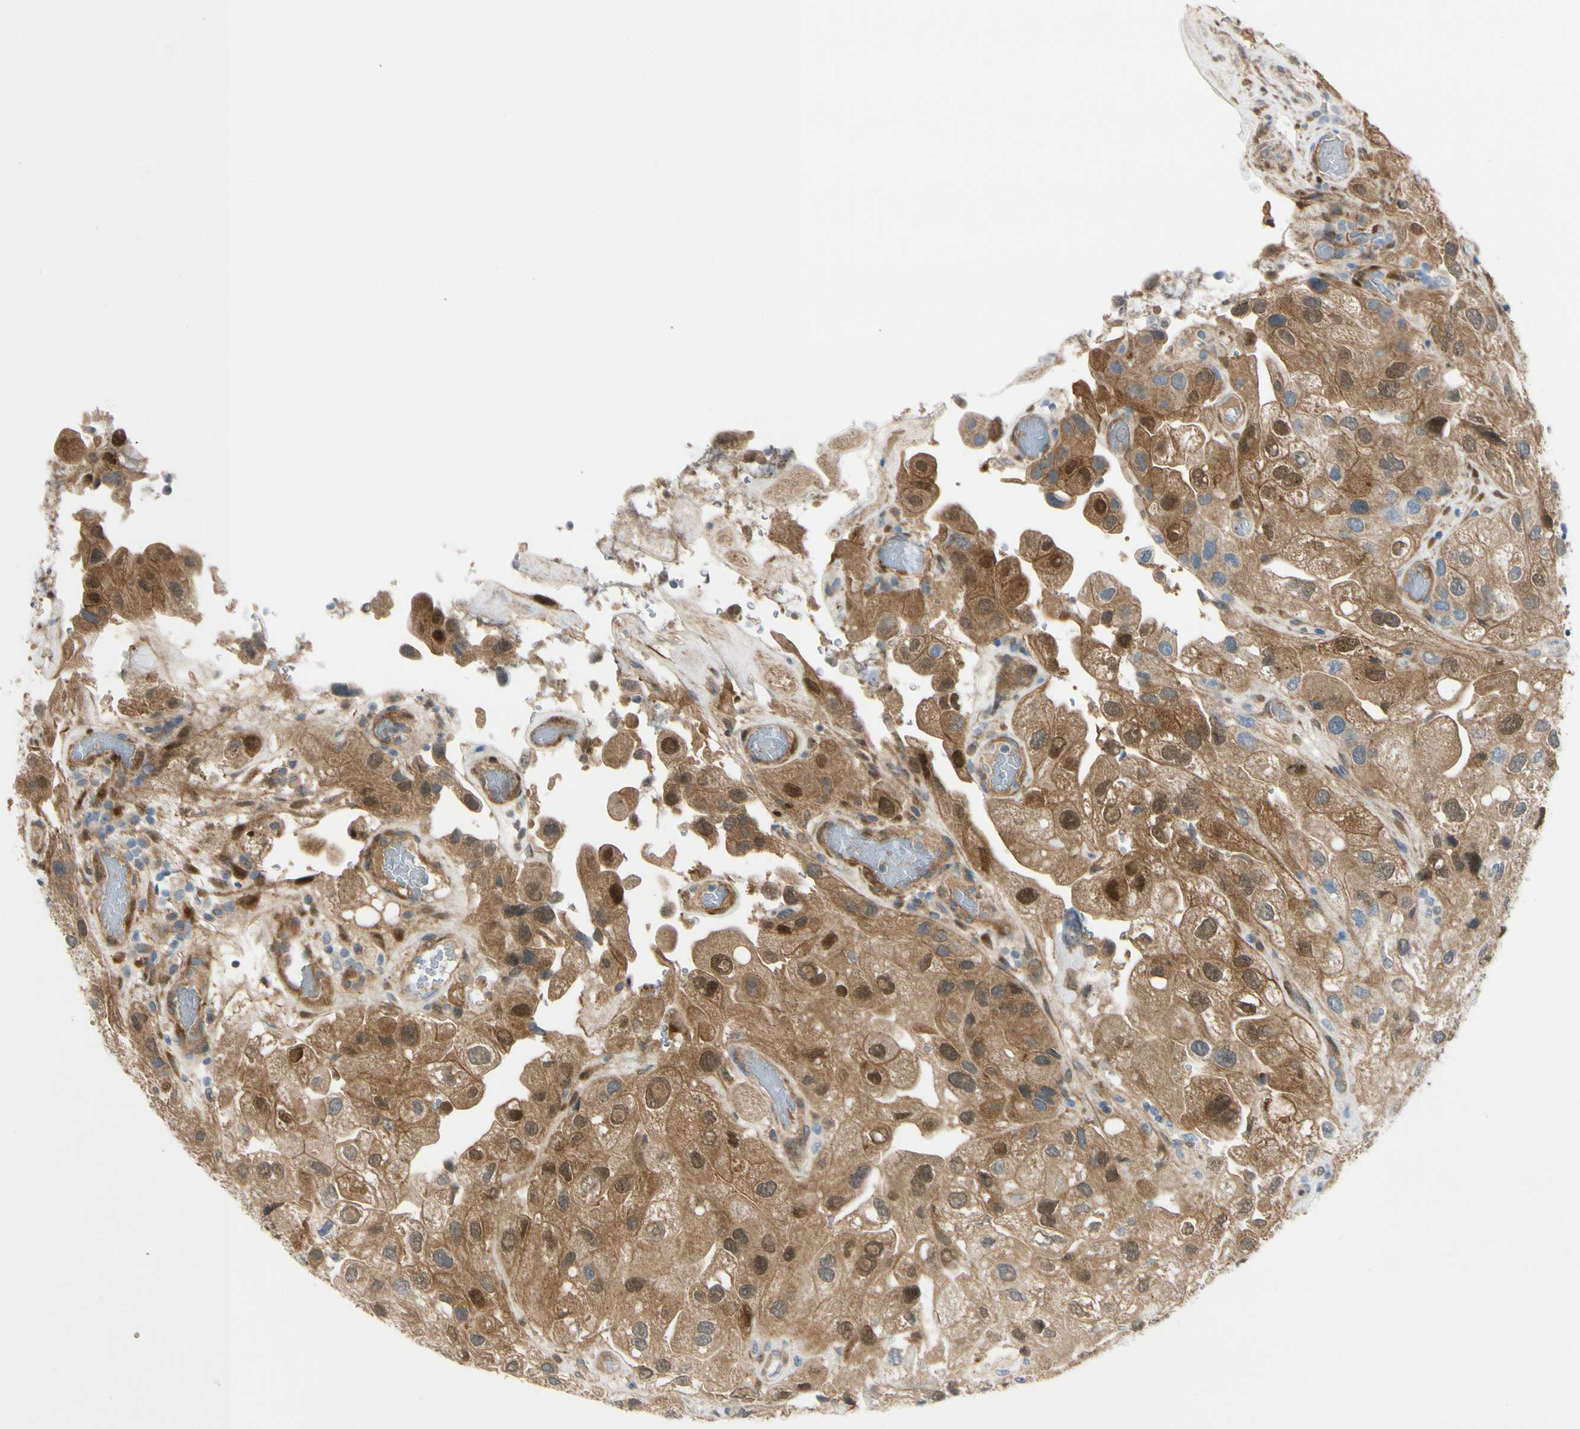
{"staining": {"intensity": "moderate", "quantity": "25%-75%", "location": "cytoplasmic/membranous,nuclear"}, "tissue": "urothelial cancer", "cell_type": "Tumor cells", "image_type": "cancer", "snomed": [{"axis": "morphology", "description": "Urothelial carcinoma, High grade"}, {"axis": "topography", "description": "Urinary bladder"}], "caption": "High-grade urothelial carcinoma stained for a protein (brown) exhibits moderate cytoplasmic/membranous and nuclear positive positivity in about 25%-75% of tumor cells.", "gene": "FHL2", "patient": {"sex": "female", "age": 64}}